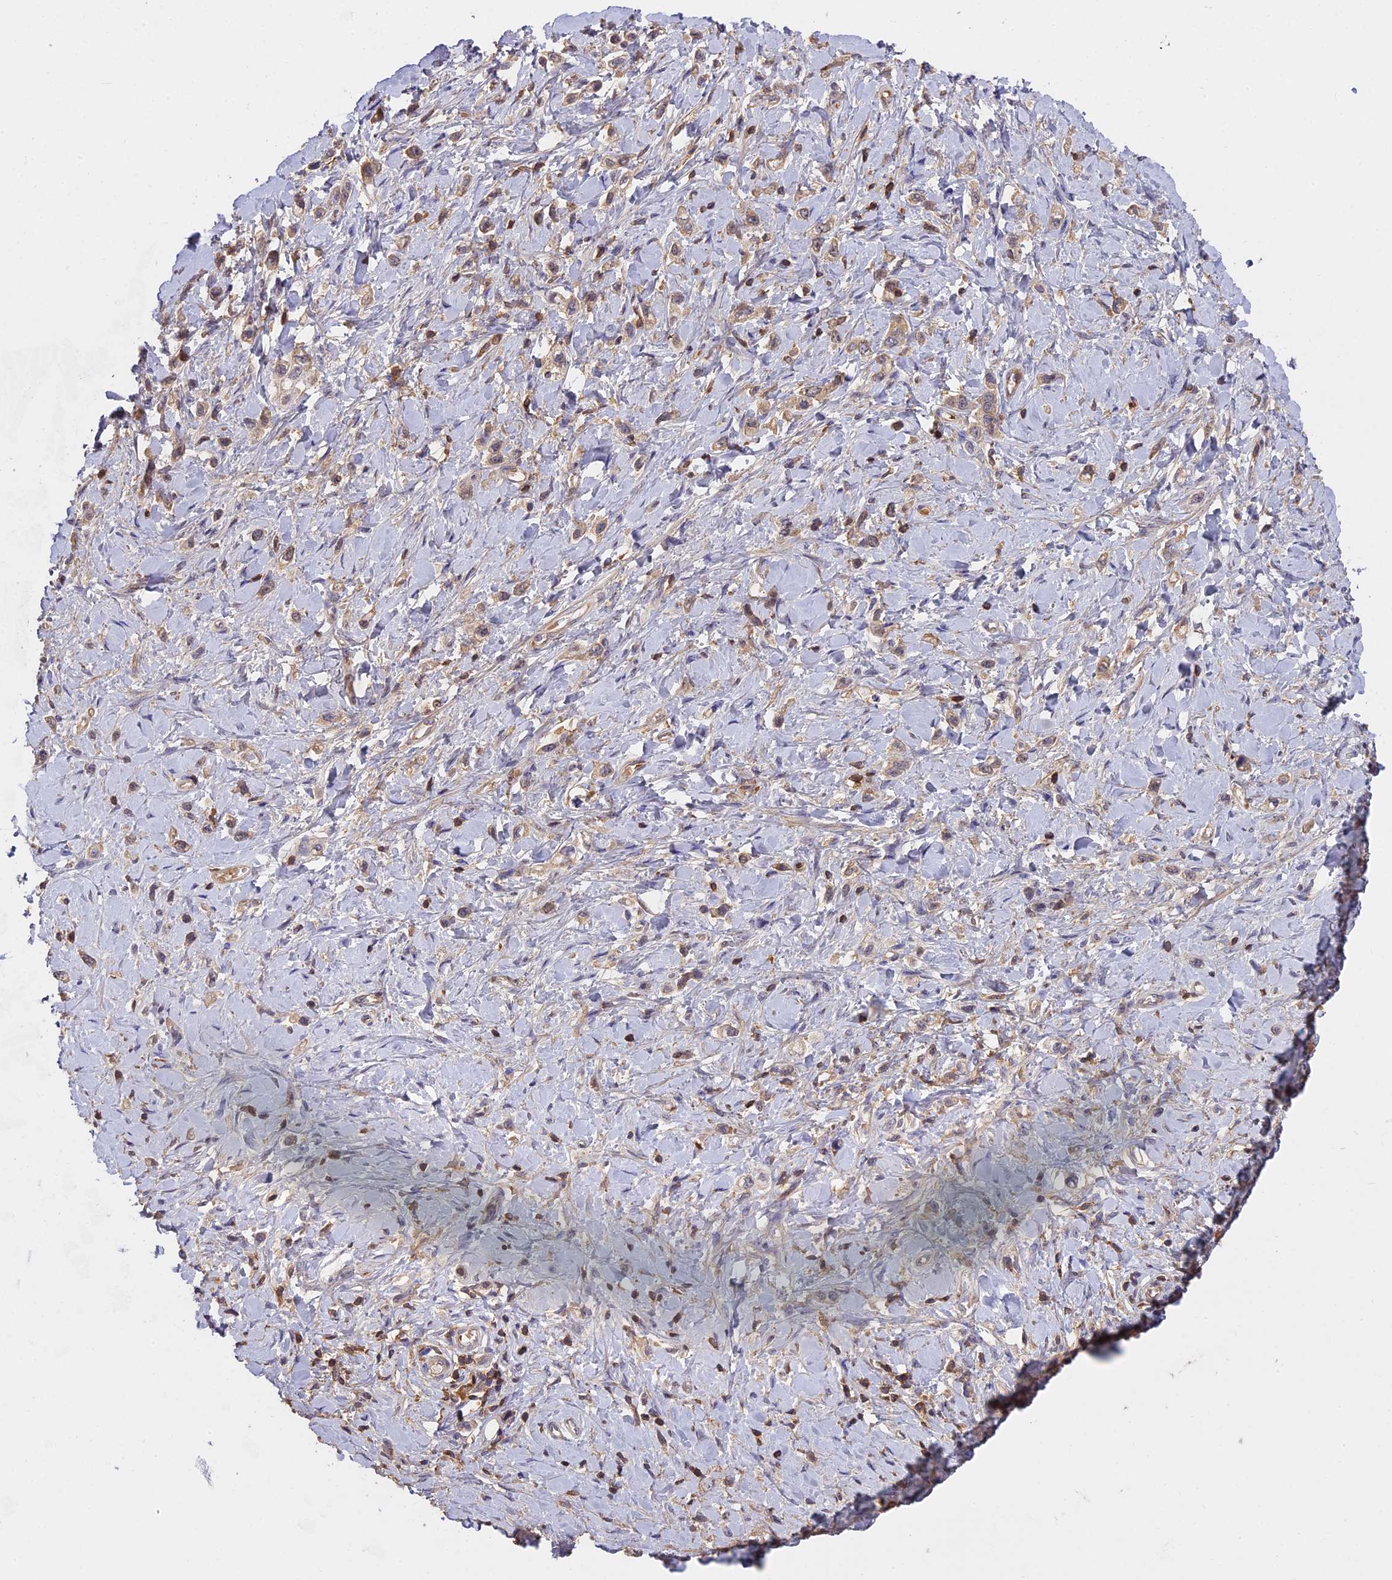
{"staining": {"intensity": "weak", "quantity": "<25%", "location": "cytoplasmic/membranous"}, "tissue": "stomach cancer", "cell_type": "Tumor cells", "image_type": "cancer", "snomed": [{"axis": "morphology", "description": "Adenocarcinoma, NOS"}, {"axis": "topography", "description": "Stomach"}], "caption": "This is an immunohistochemistry photomicrograph of human stomach adenocarcinoma. There is no positivity in tumor cells.", "gene": "CFAP119", "patient": {"sex": "female", "age": 65}}